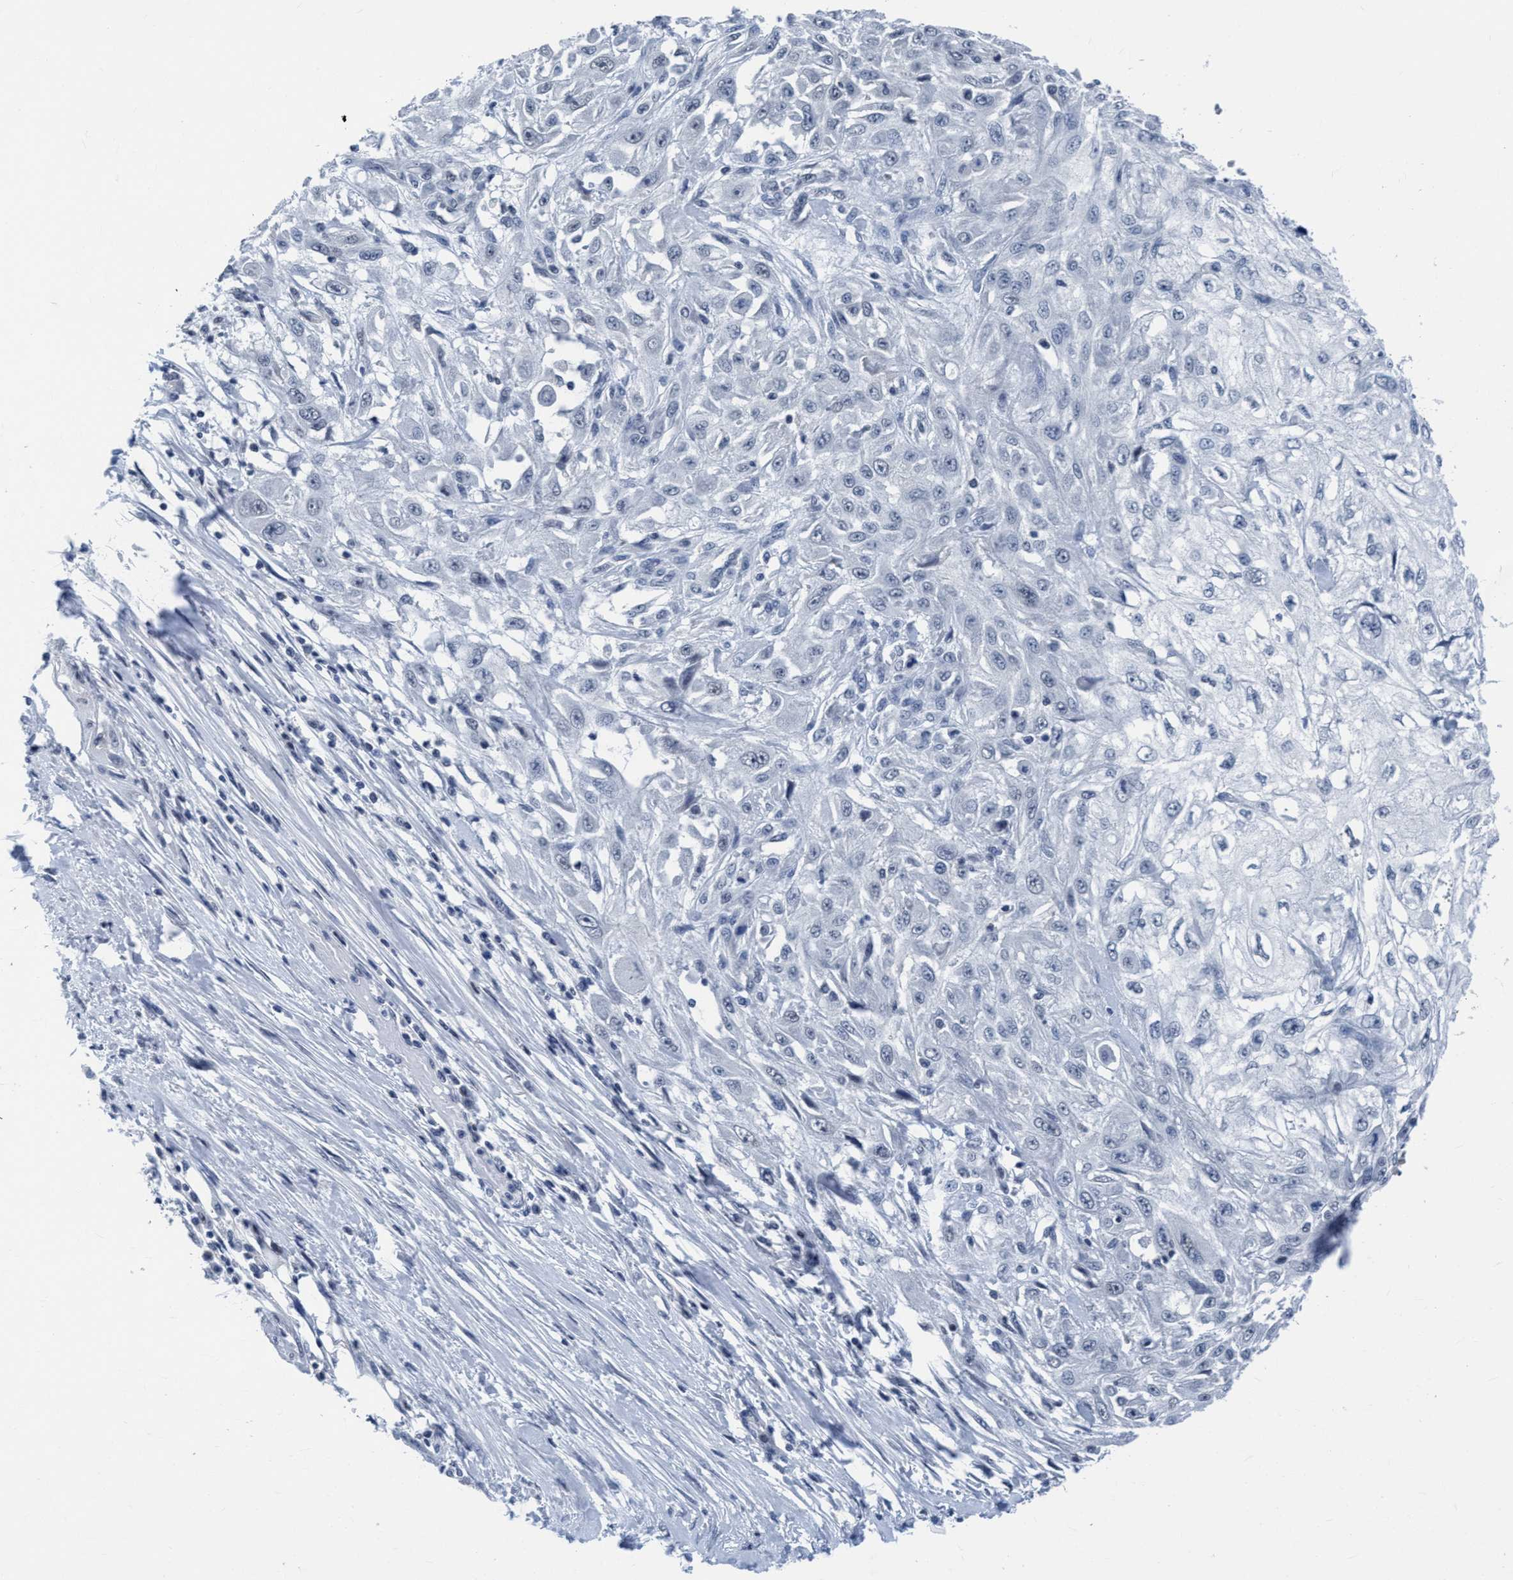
{"staining": {"intensity": "negative", "quantity": "none", "location": "none"}, "tissue": "skin cancer", "cell_type": "Tumor cells", "image_type": "cancer", "snomed": [{"axis": "morphology", "description": "Squamous cell carcinoma, NOS"}, {"axis": "morphology", "description": "Squamous cell carcinoma, metastatic, NOS"}, {"axis": "topography", "description": "Skin"}, {"axis": "topography", "description": "Lymph node"}], "caption": "A histopathology image of skin cancer stained for a protein exhibits no brown staining in tumor cells.", "gene": "DNAI1", "patient": {"sex": "male", "age": 75}}